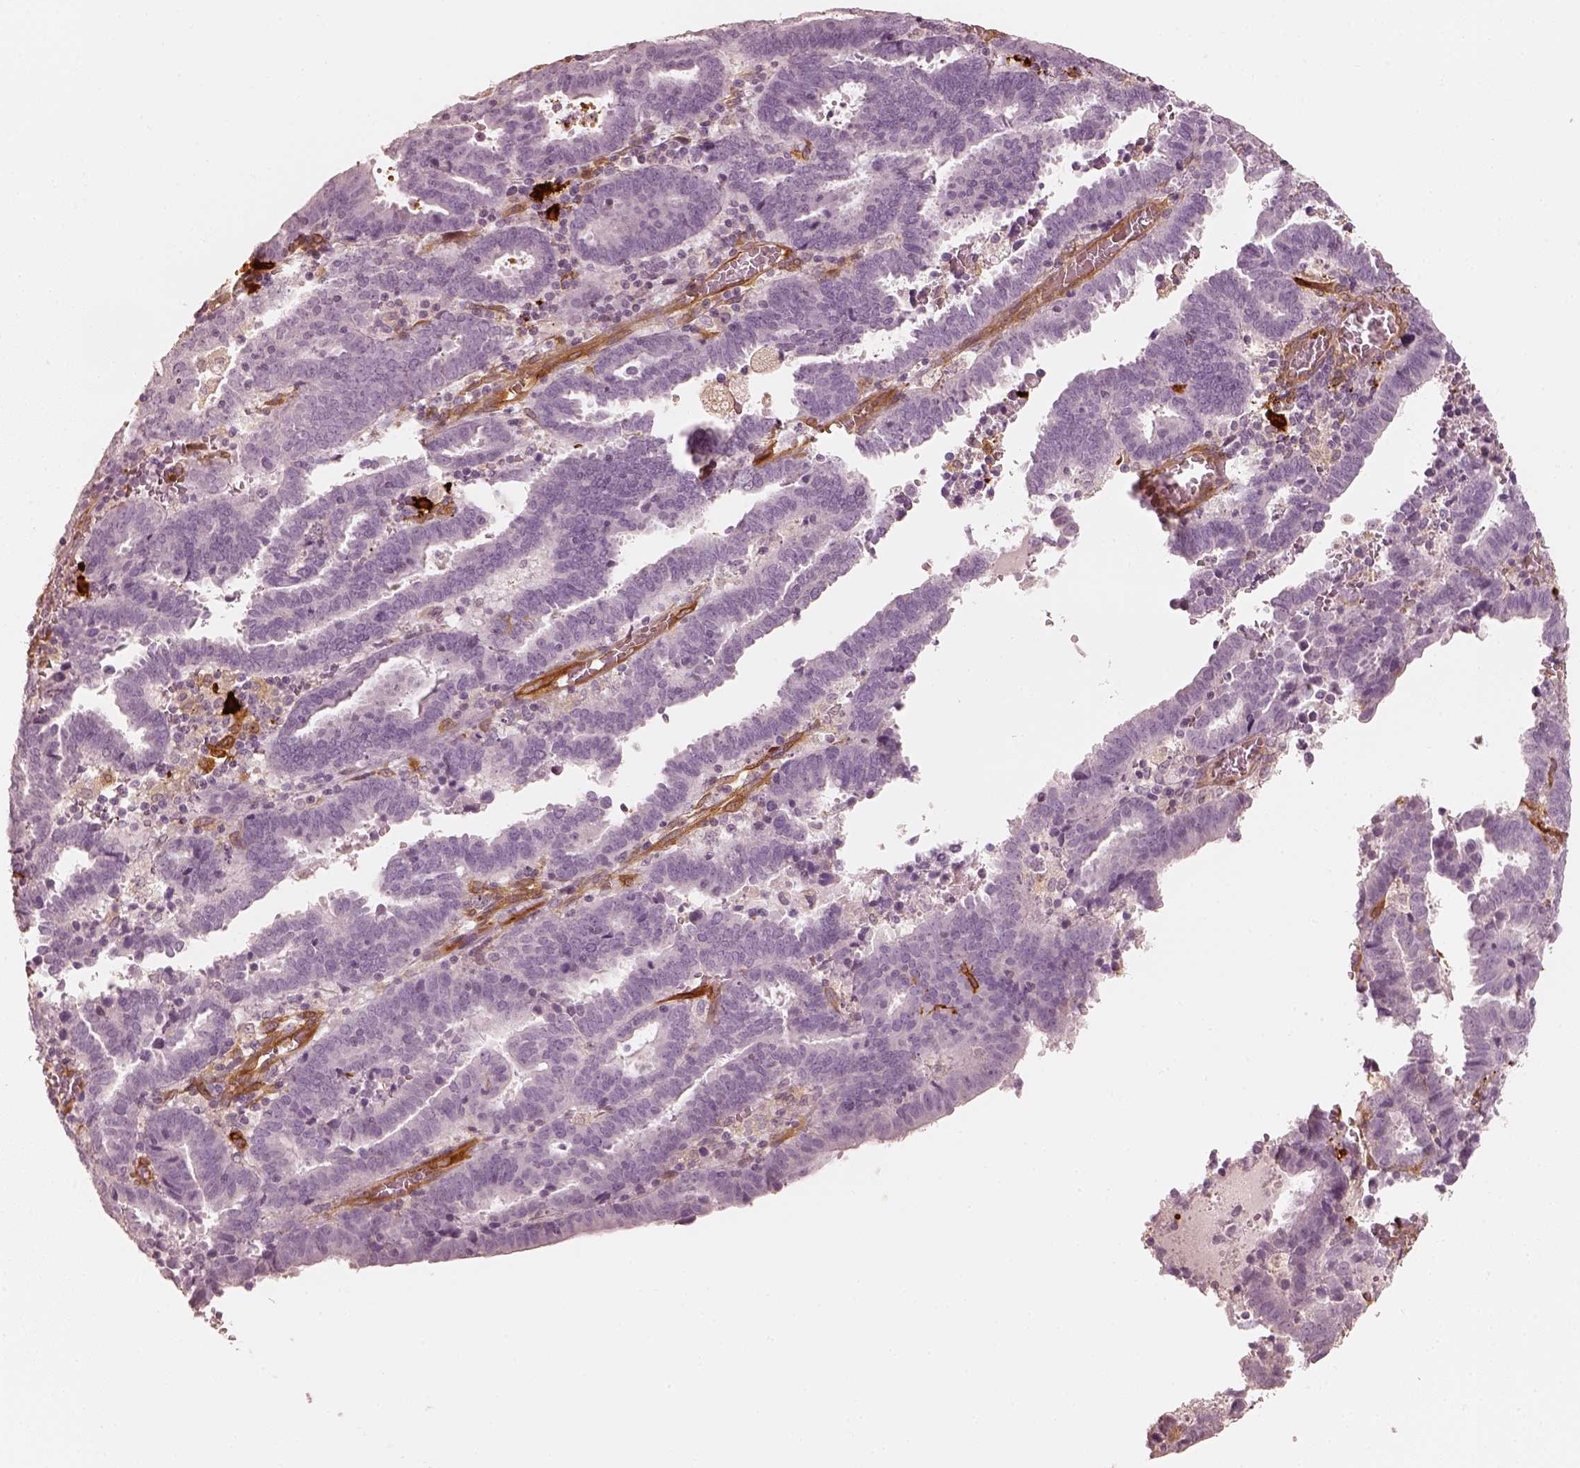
{"staining": {"intensity": "negative", "quantity": "none", "location": "none"}, "tissue": "endometrial cancer", "cell_type": "Tumor cells", "image_type": "cancer", "snomed": [{"axis": "morphology", "description": "Adenocarcinoma, NOS"}, {"axis": "topography", "description": "Uterus"}], "caption": "This histopathology image is of endometrial cancer (adenocarcinoma) stained with IHC to label a protein in brown with the nuclei are counter-stained blue. There is no expression in tumor cells.", "gene": "FSCN1", "patient": {"sex": "female", "age": 83}}